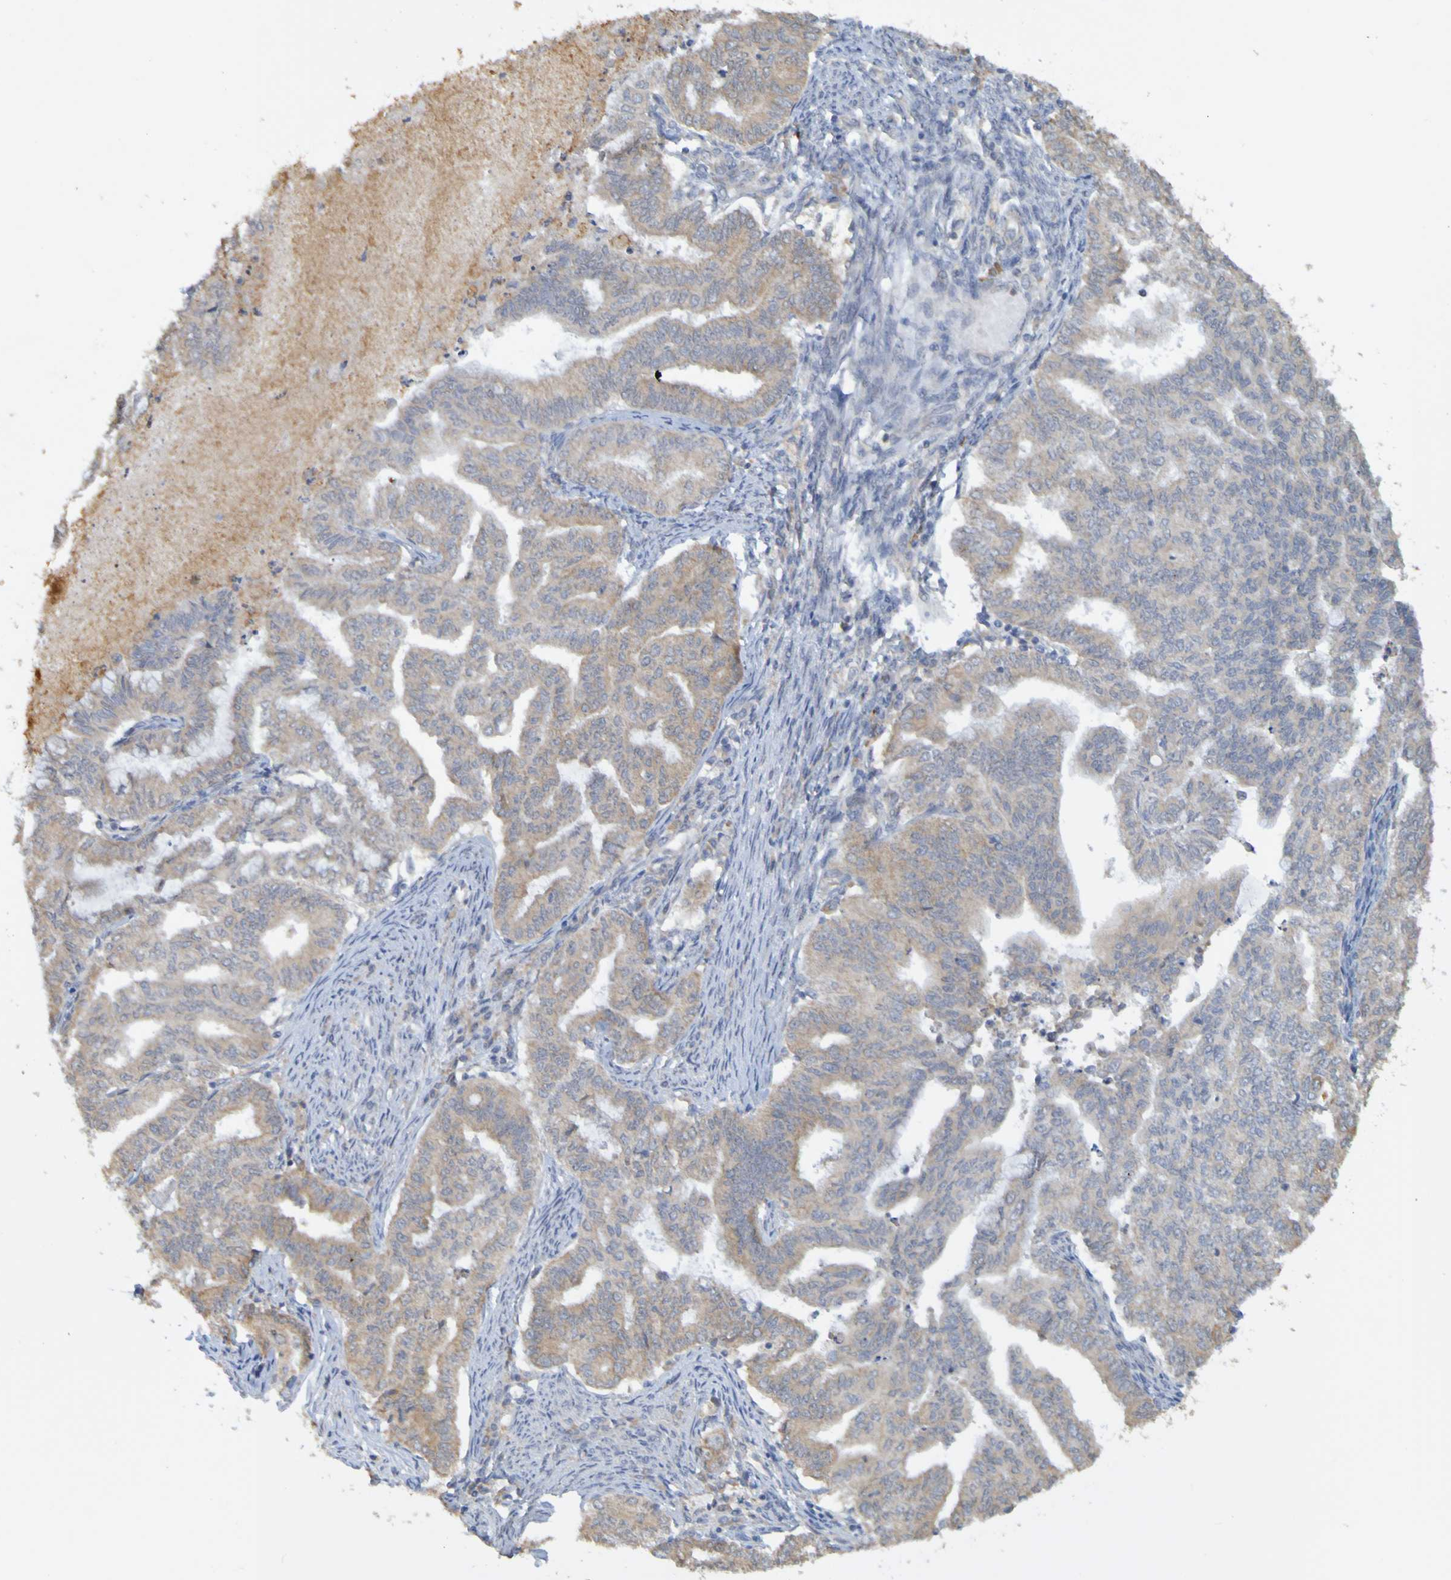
{"staining": {"intensity": "moderate", "quantity": ">75%", "location": "cytoplasmic/membranous"}, "tissue": "endometrial cancer", "cell_type": "Tumor cells", "image_type": "cancer", "snomed": [{"axis": "morphology", "description": "Adenocarcinoma, NOS"}, {"axis": "topography", "description": "Endometrium"}], "caption": "Brown immunohistochemical staining in endometrial cancer (adenocarcinoma) shows moderate cytoplasmic/membranous expression in about >75% of tumor cells.", "gene": "NAV2", "patient": {"sex": "female", "age": 79}}